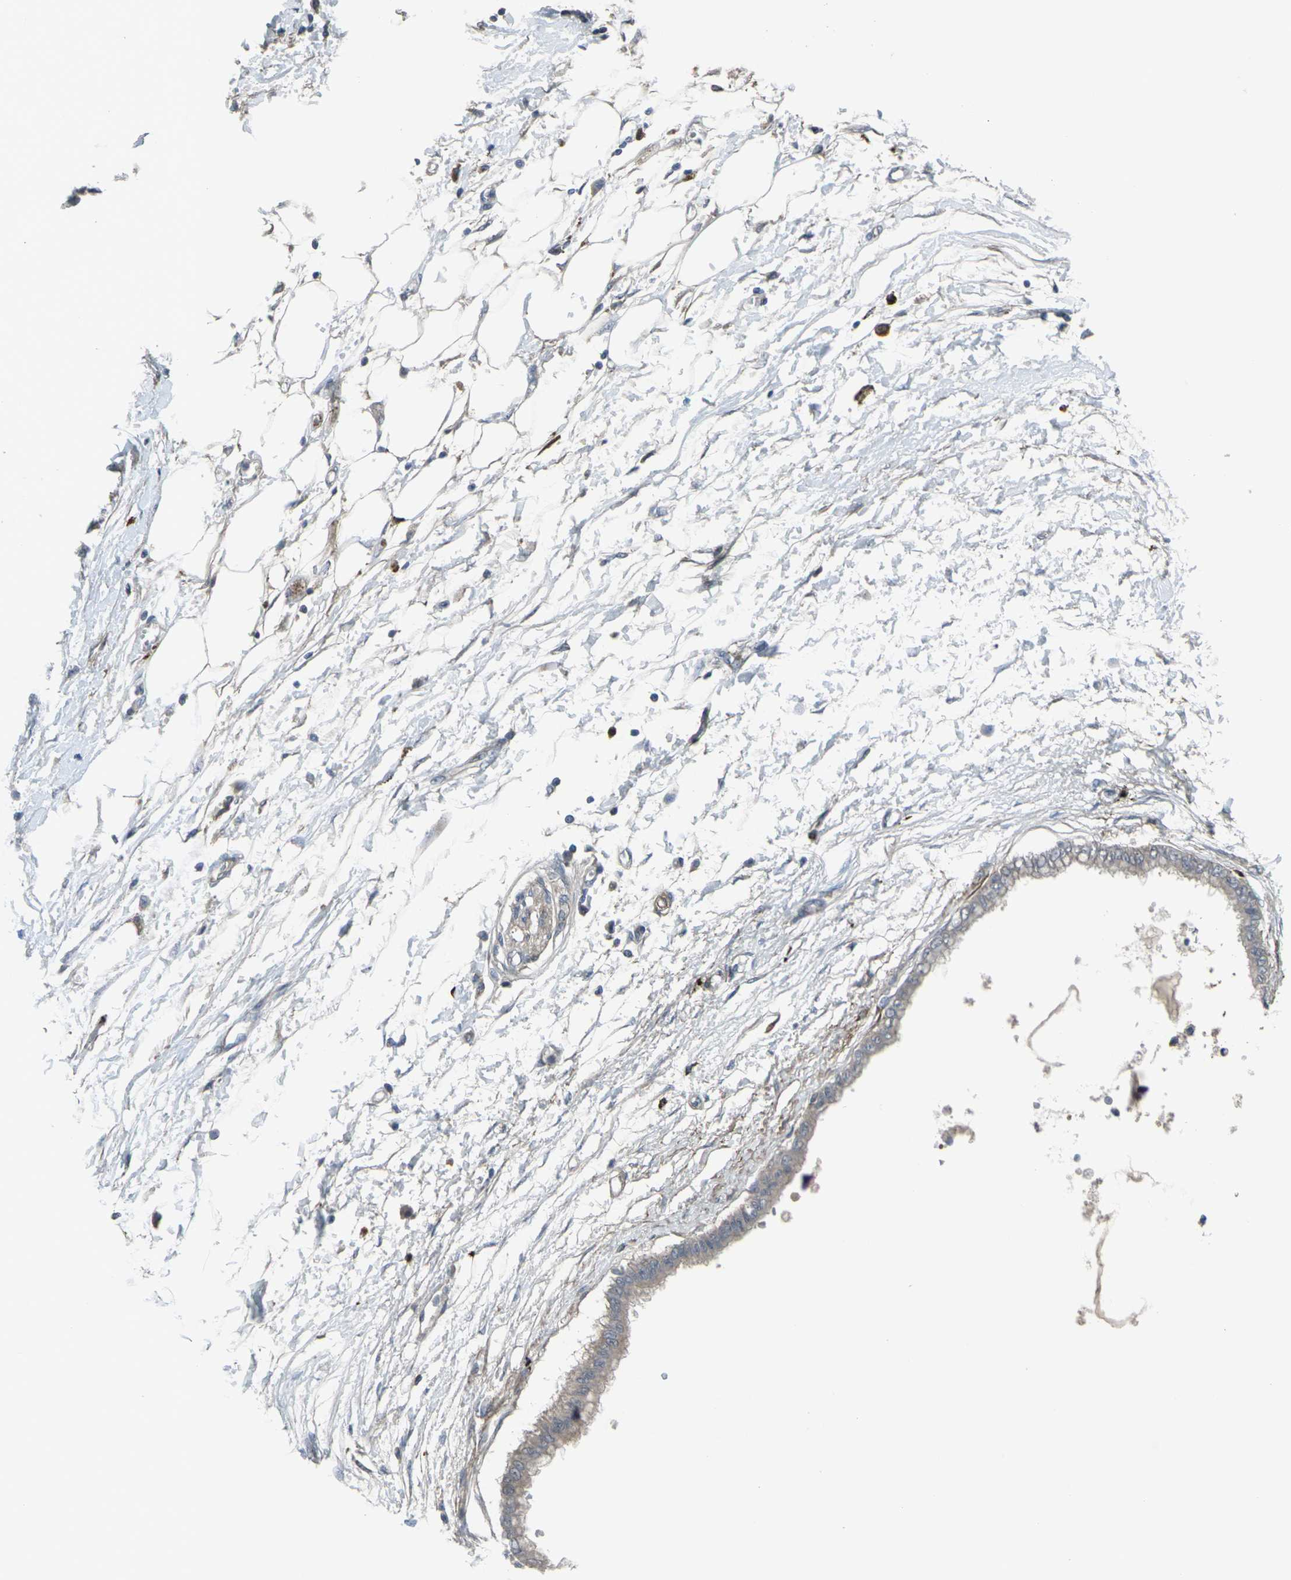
{"staining": {"intensity": "weak", "quantity": ">75%", "location": "cytoplasmic/membranous"}, "tissue": "pancreatic cancer", "cell_type": "Tumor cells", "image_type": "cancer", "snomed": [{"axis": "morphology", "description": "Adenocarcinoma, NOS"}, {"axis": "topography", "description": "Pancreas"}], "caption": "Pancreatic cancer (adenocarcinoma) was stained to show a protein in brown. There is low levels of weak cytoplasmic/membranous expression in about >75% of tumor cells.", "gene": "CCR10", "patient": {"sex": "male", "age": 56}}